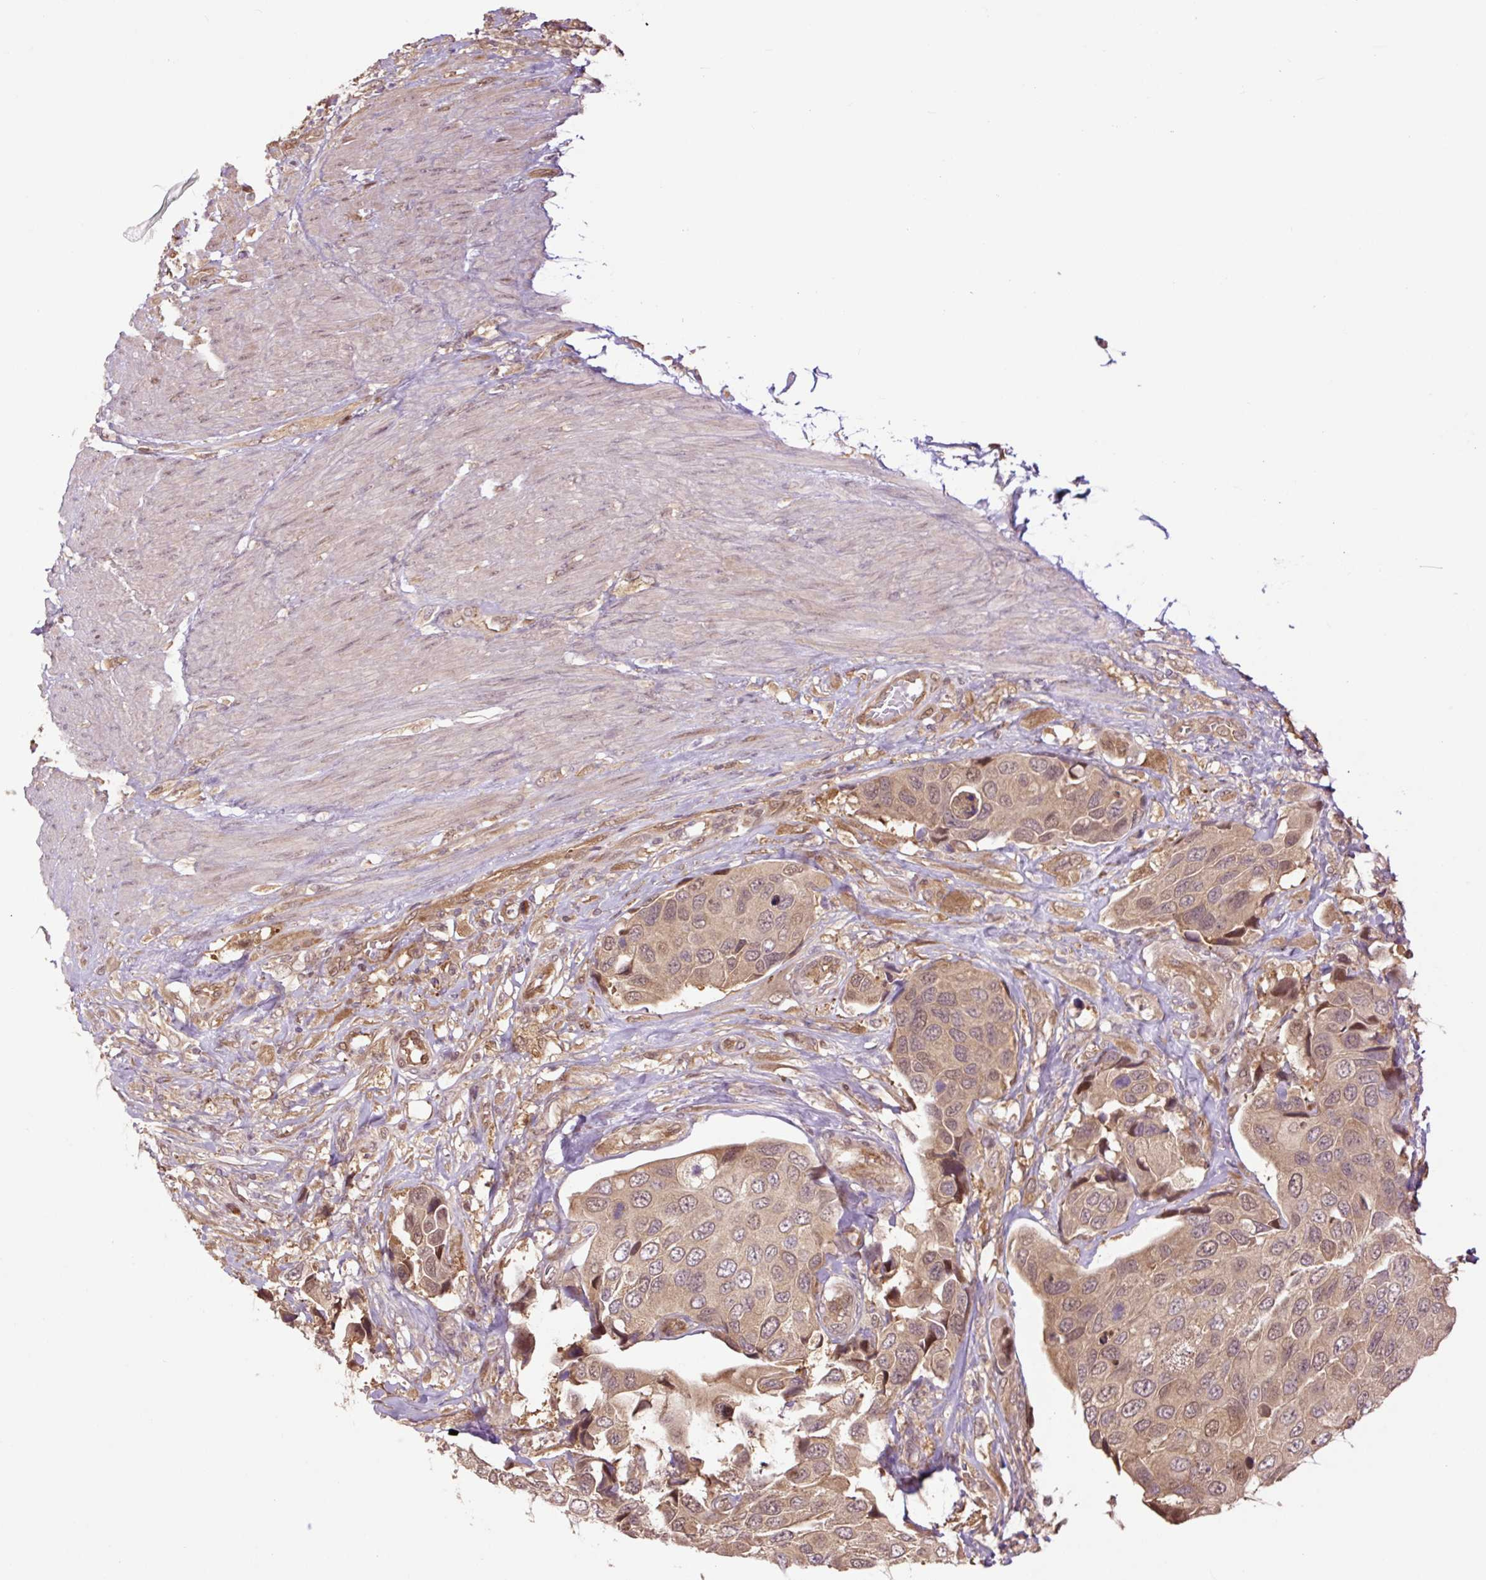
{"staining": {"intensity": "moderate", "quantity": ">75%", "location": "cytoplasmic/membranous"}, "tissue": "urothelial cancer", "cell_type": "Tumor cells", "image_type": "cancer", "snomed": [{"axis": "morphology", "description": "Urothelial carcinoma, High grade"}, {"axis": "topography", "description": "Urinary bladder"}], "caption": "Urothelial cancer tissue exhibits moderate cytoplasmic/membranous expression in approximately >75% of tumor cells The protein of interest is shown in brown color, while the nuclei are stained blue.", "gene": "TPT1", "patient": {"sex": "male", "age": 74}}